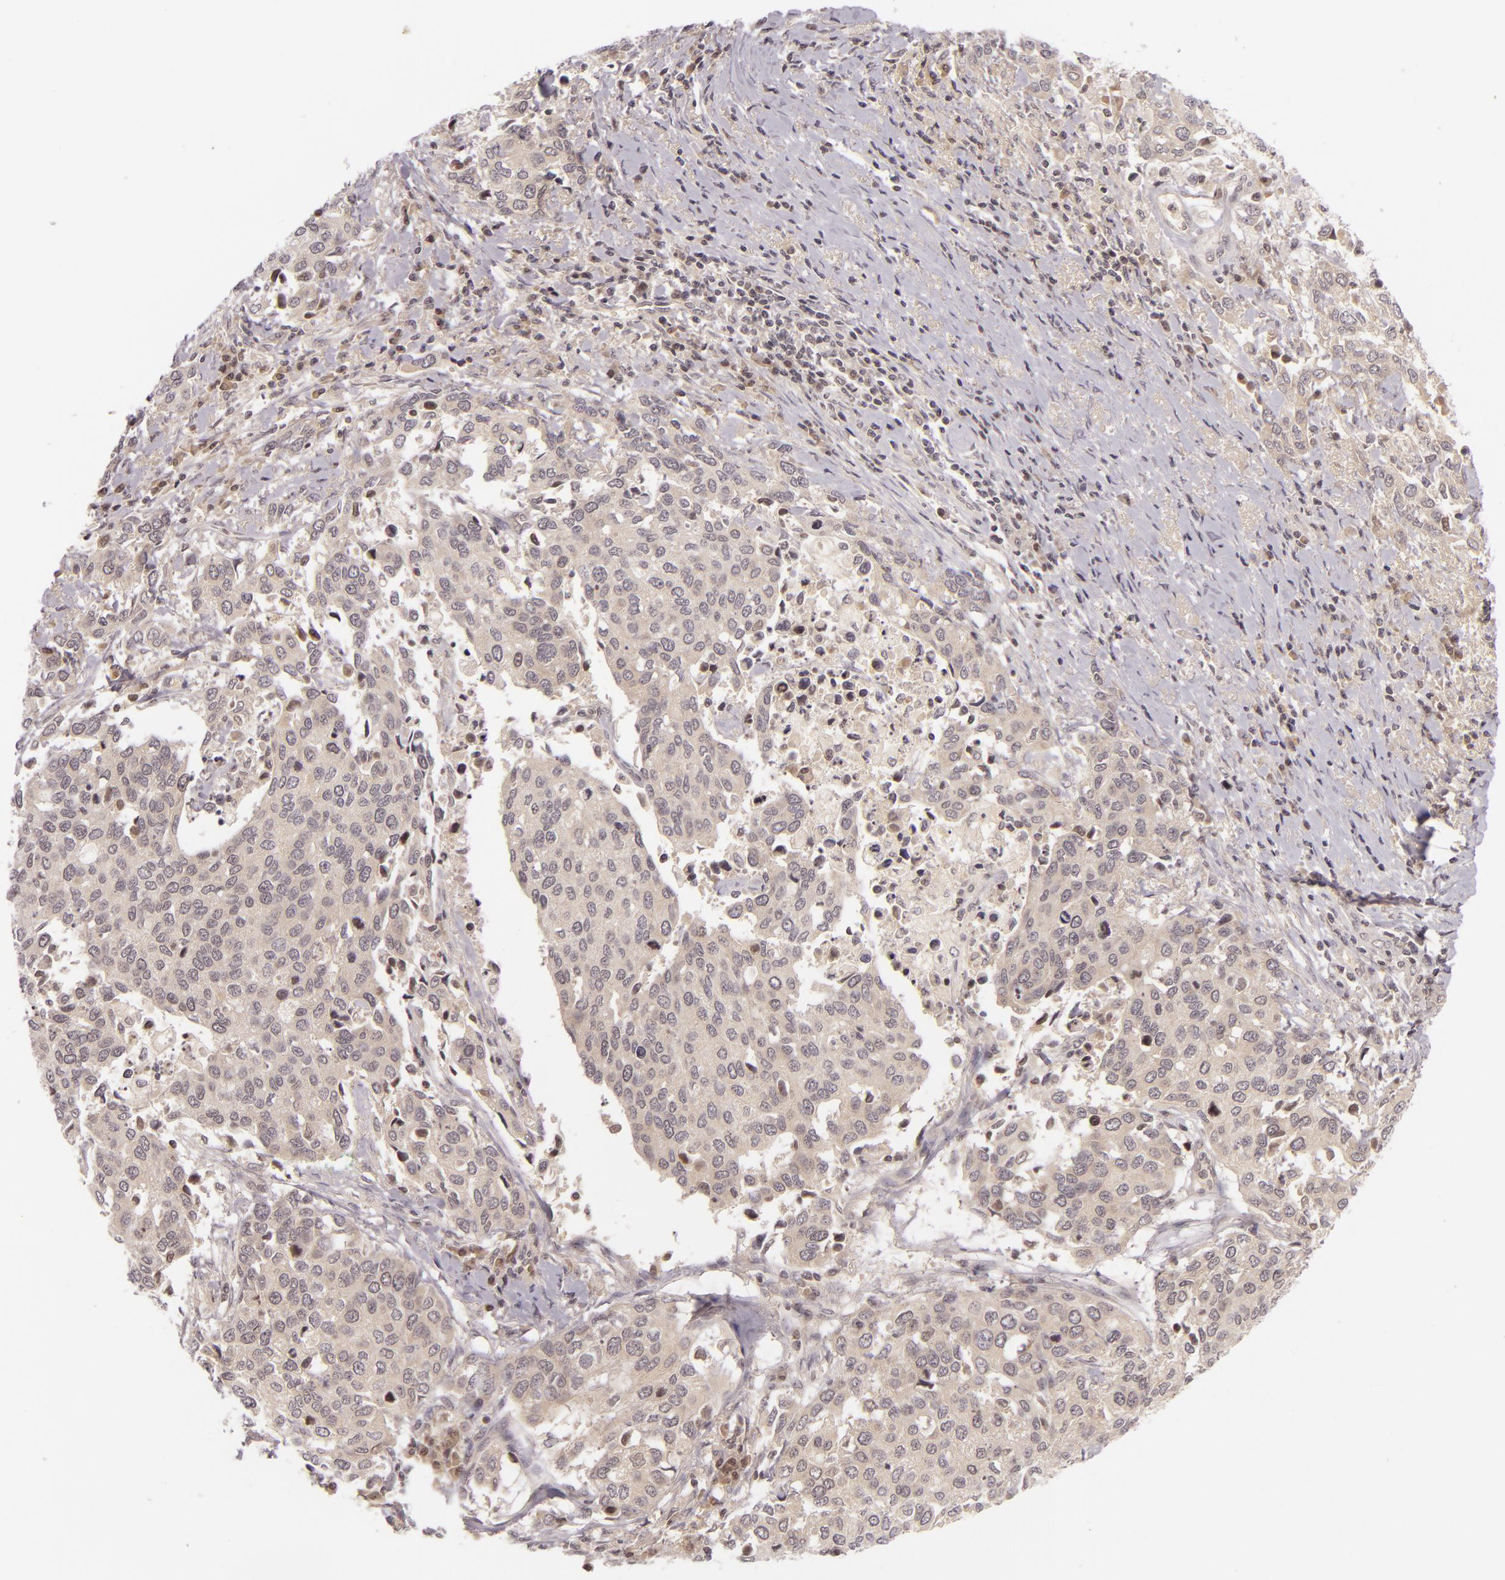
{"staining": {"intensity": "negative", "quantity": "none", "location": "none"}, "tissue": "cervical cancer", "cell_type": "Tumor cells", "image_type": "cancer", "snomed": [{"axis": "morphology", "description": "Squamous cell carcinoma, NOS"}, {"axis": "topography", "description": "Cervix"}], "caption": "High magnification brightfield microscopy of cervical cancer (squamous cell carcinoma) stained with DAB (brown) and counterstained with hematoxylin (blue): tumor cells show no significant positivity.", "gene": "CASP8", "patient": {"sex": "female", "age": 54}}